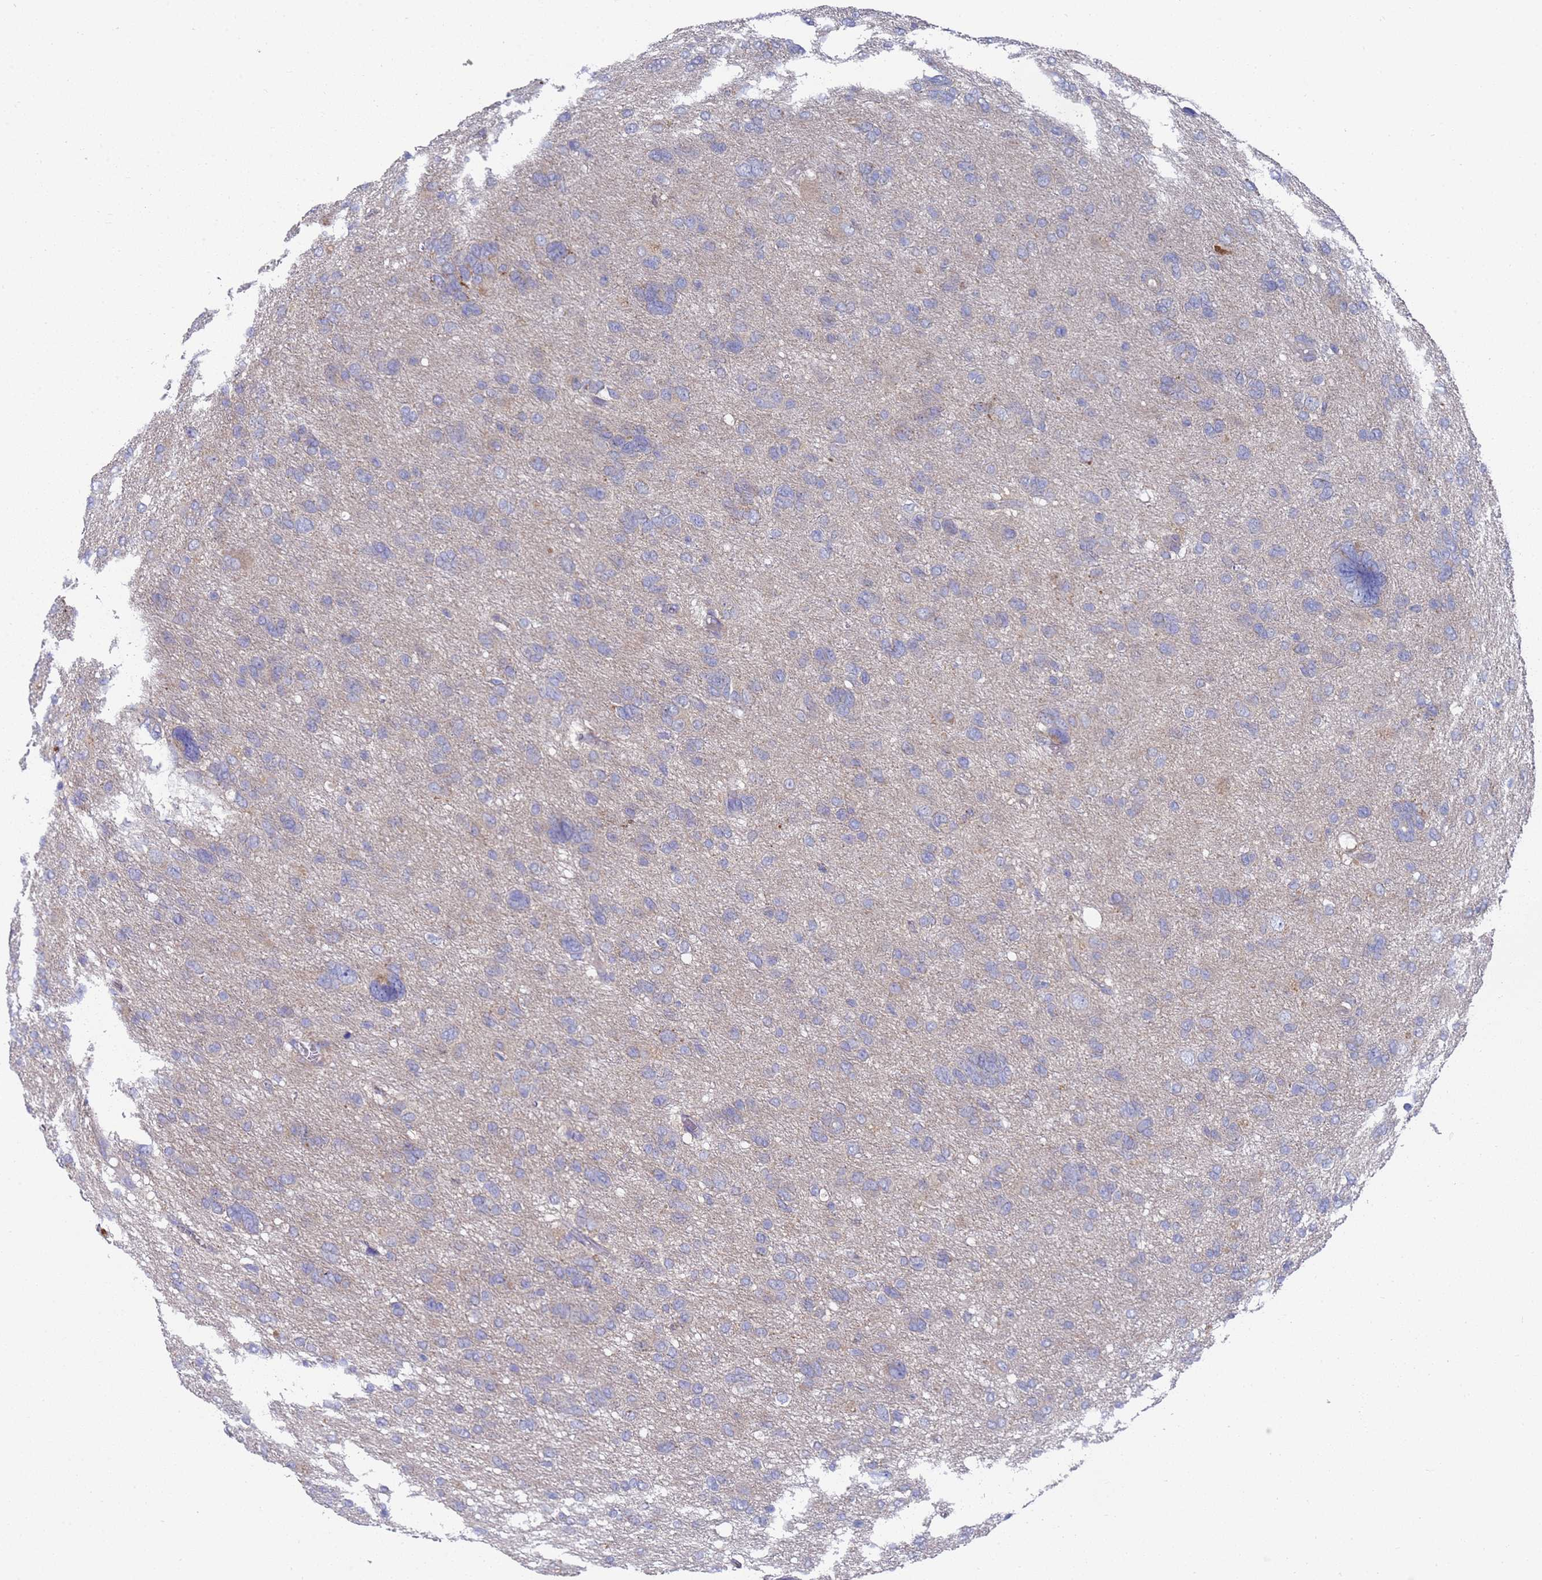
{"staining": {"intensity": "weak", "quantity": "<25%", "location": "cytoplasmic/membranous"}, "tissue": "glioma", "cell_type": "Tumor cells", "image_type": "cancer", "snomed": [{"axis": "morphology", "description": "Glioma, malignant, High grade"}, {"axis": "topography", "description": "Brain"}], "caption": "The image shows no staining of tumor cells in glioma. The staining was performed using DAB to visualize the protein expression in brown, while the nuclei were stained in blue with hematoxylin (Magnification: 20x).", "gene": "NPEPPS", "patient": {"sex": "female", "age": 59}}